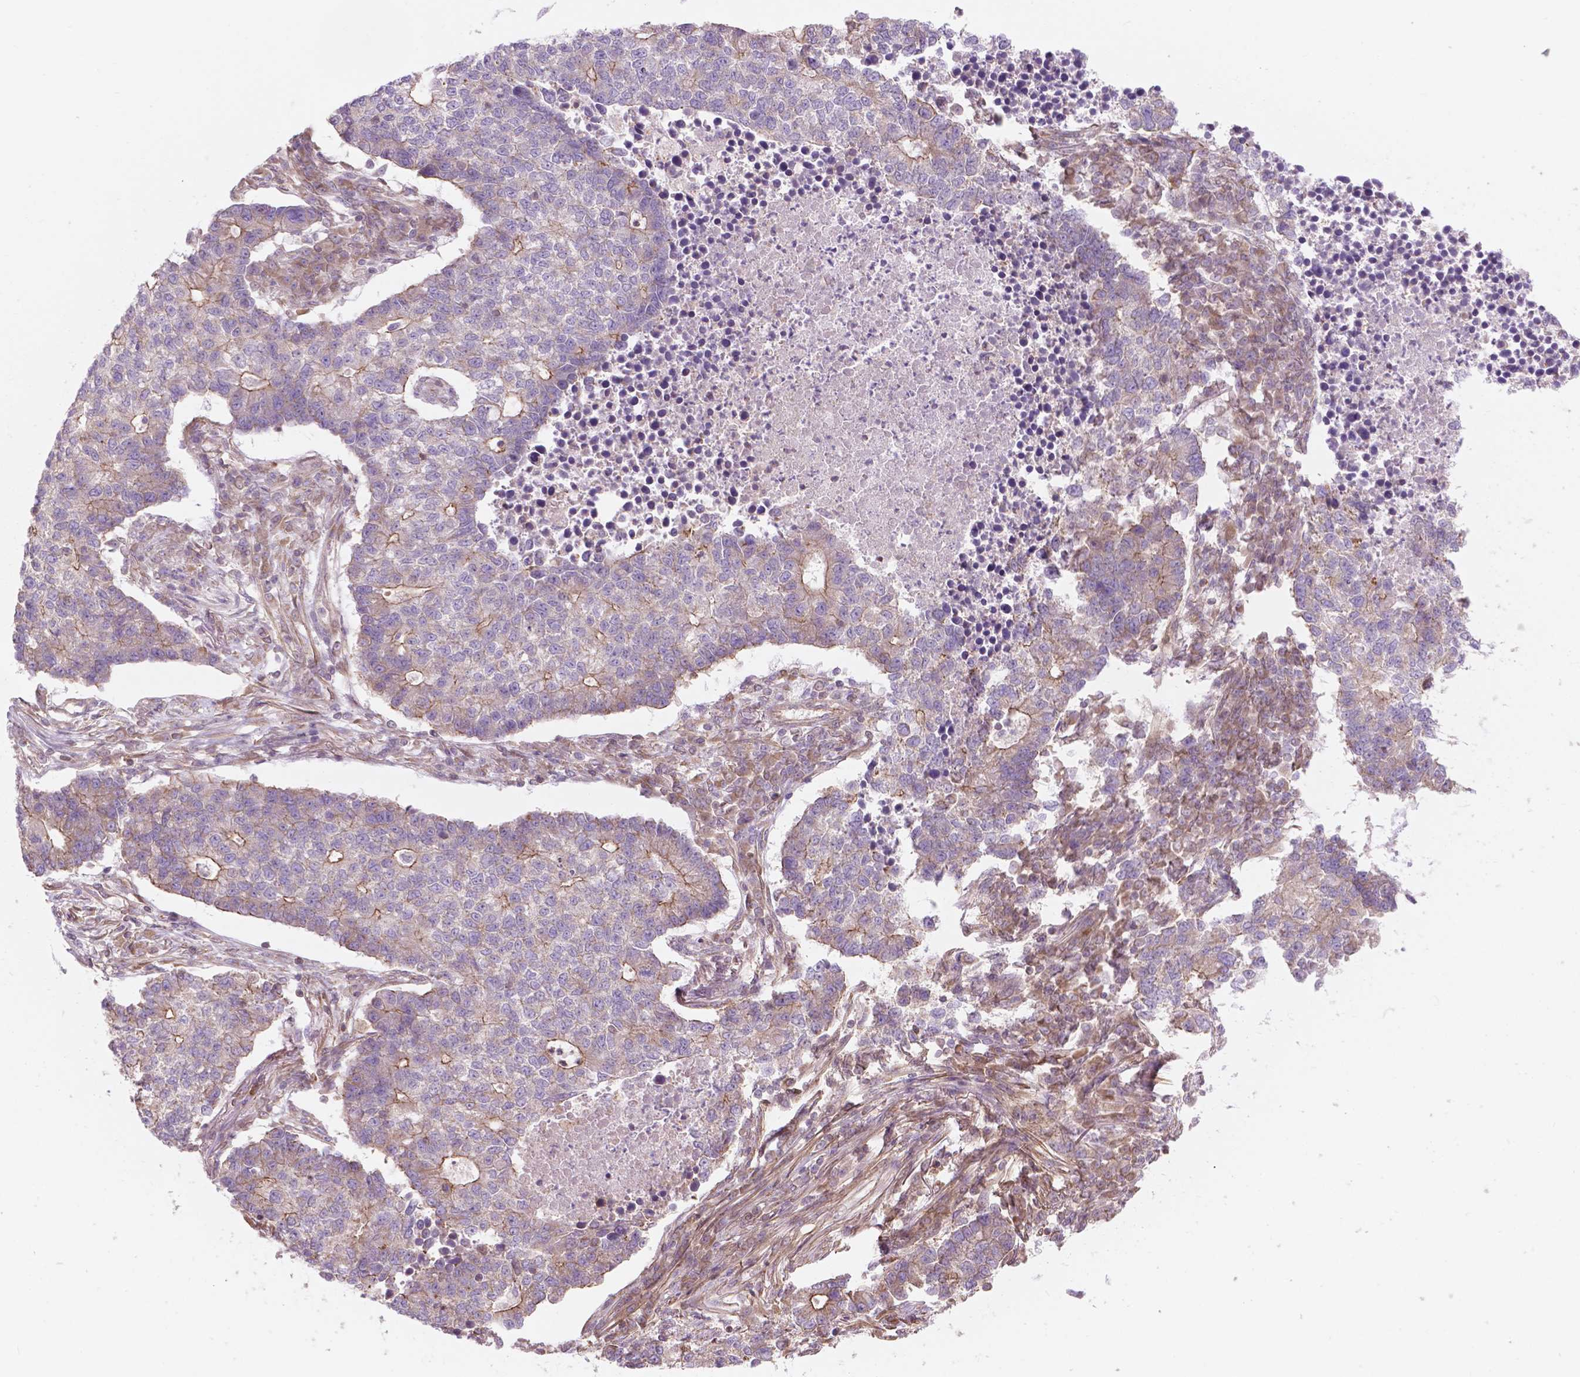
{"staining": {"intensity": "moderate", "quantity": "<25%", "location": "cytoplasmic/membranous"}, "tissue": "lung cancer", "cell_type": "Tumor cells", "image_type": "cancer", "snomed": [{"axis": "morphology", "description": "Adenocarcinoma, NOS"}, {"axis": "topography", "description": "Lung"}], "caption": "Approximately <25% of tumor cells in human lung cancer reveal moderate cytoplasmic/membranous protein staining as visualized by brown immunohistochemical staining.", "gene": "SURF4", "patient": {"sex": "male", "age": 57}}